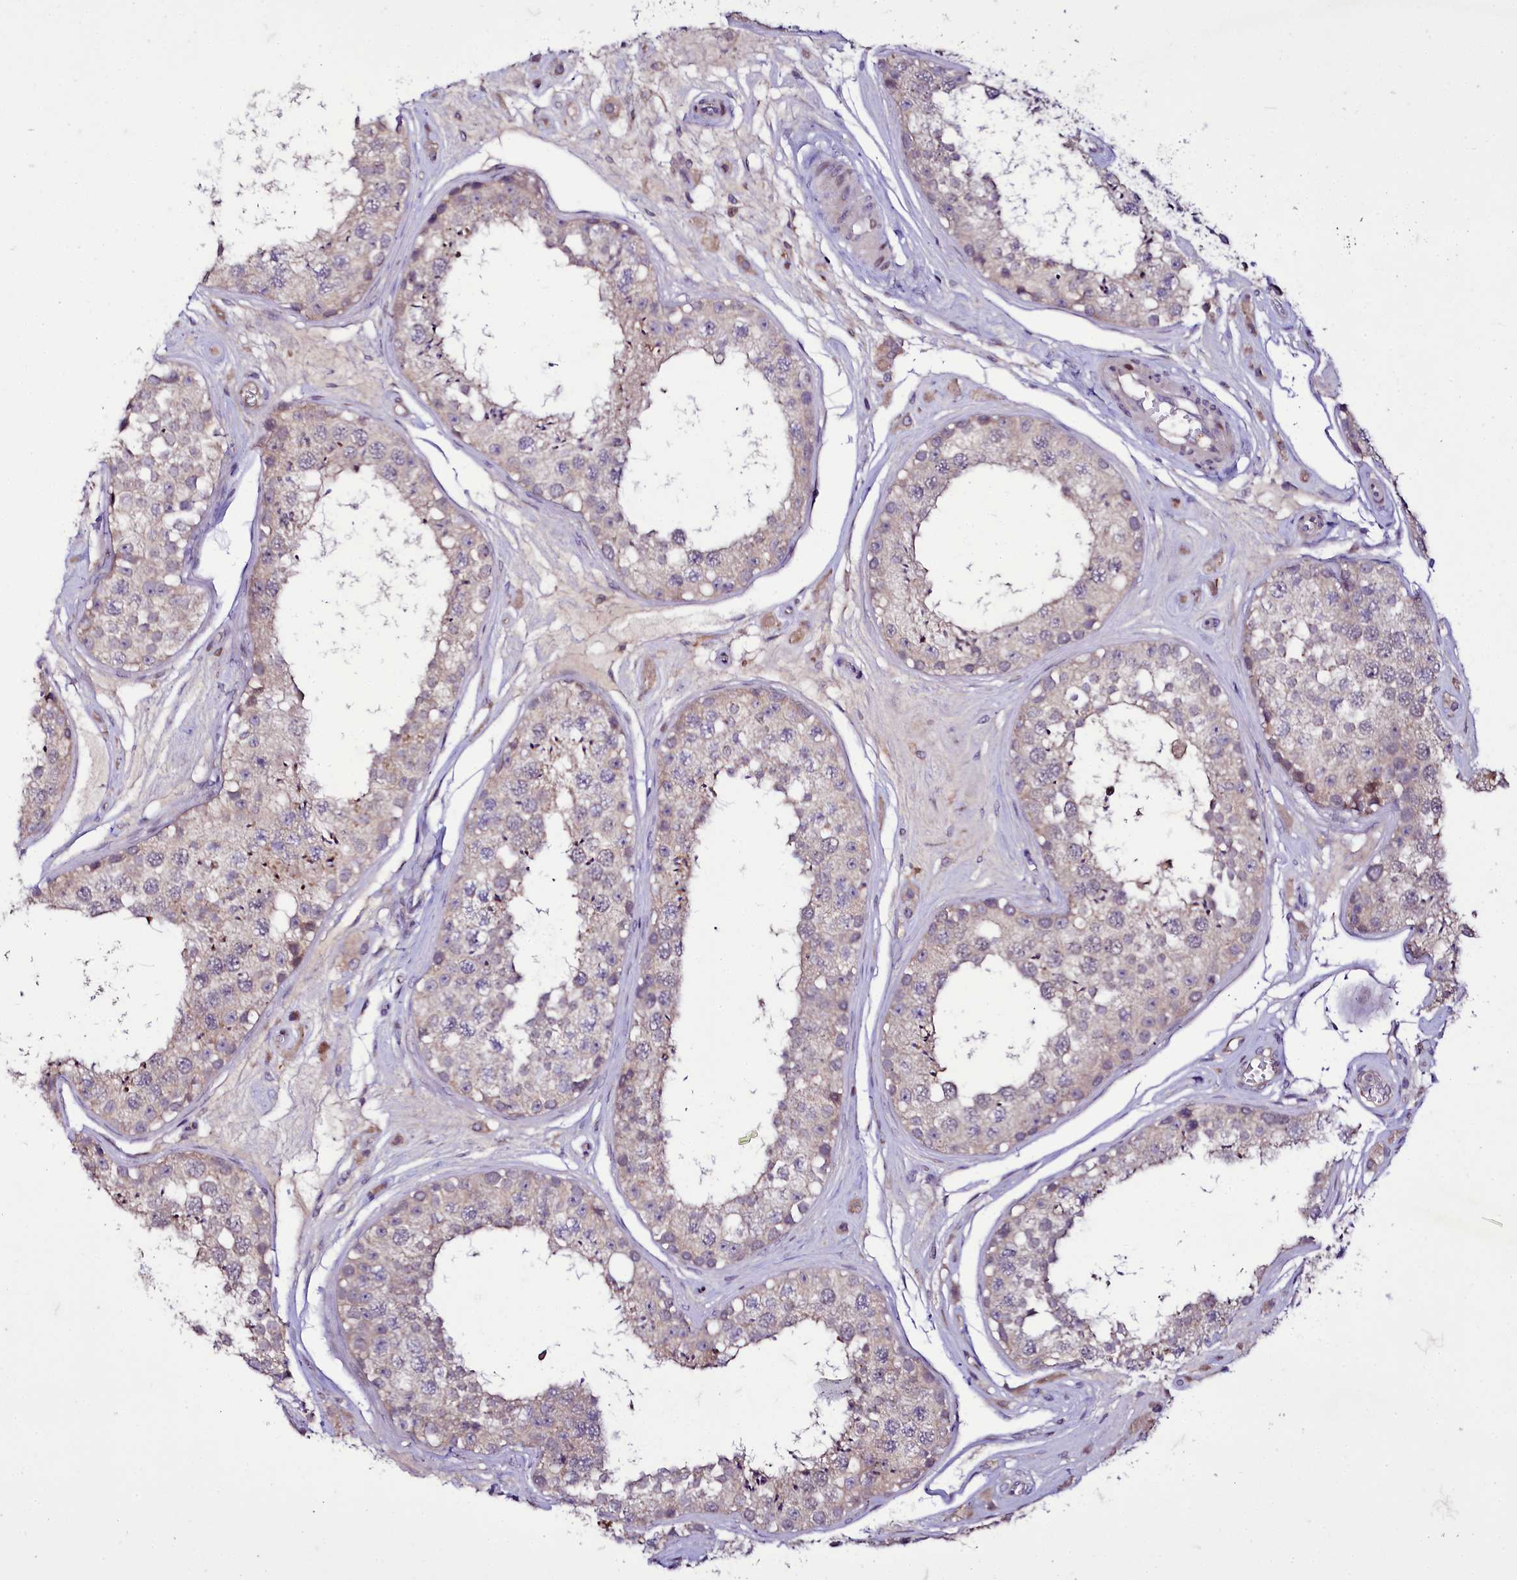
{"staining": {"intensity": "weak", "quantity": "25%-75%", "location": "cytoplasmic/membranous"}, "tissue": "testis", "cell_type": "Cells in seminiferous ducts", "image_type": "normal", "snomed": [{"axis": "morphology", "description": "Normal tissue, NOS"}, {"axis": "topography", "description": "Testis"}], "caption": "Immunohistochemical staining of unremarkable human testis shows weak cytoplasmic/membranous protein staining in approximately 25%-75% of cells in seminiferous ducts.", "gene": "ZC3H12C", "patient": {"sex": "male", "age": 25}}